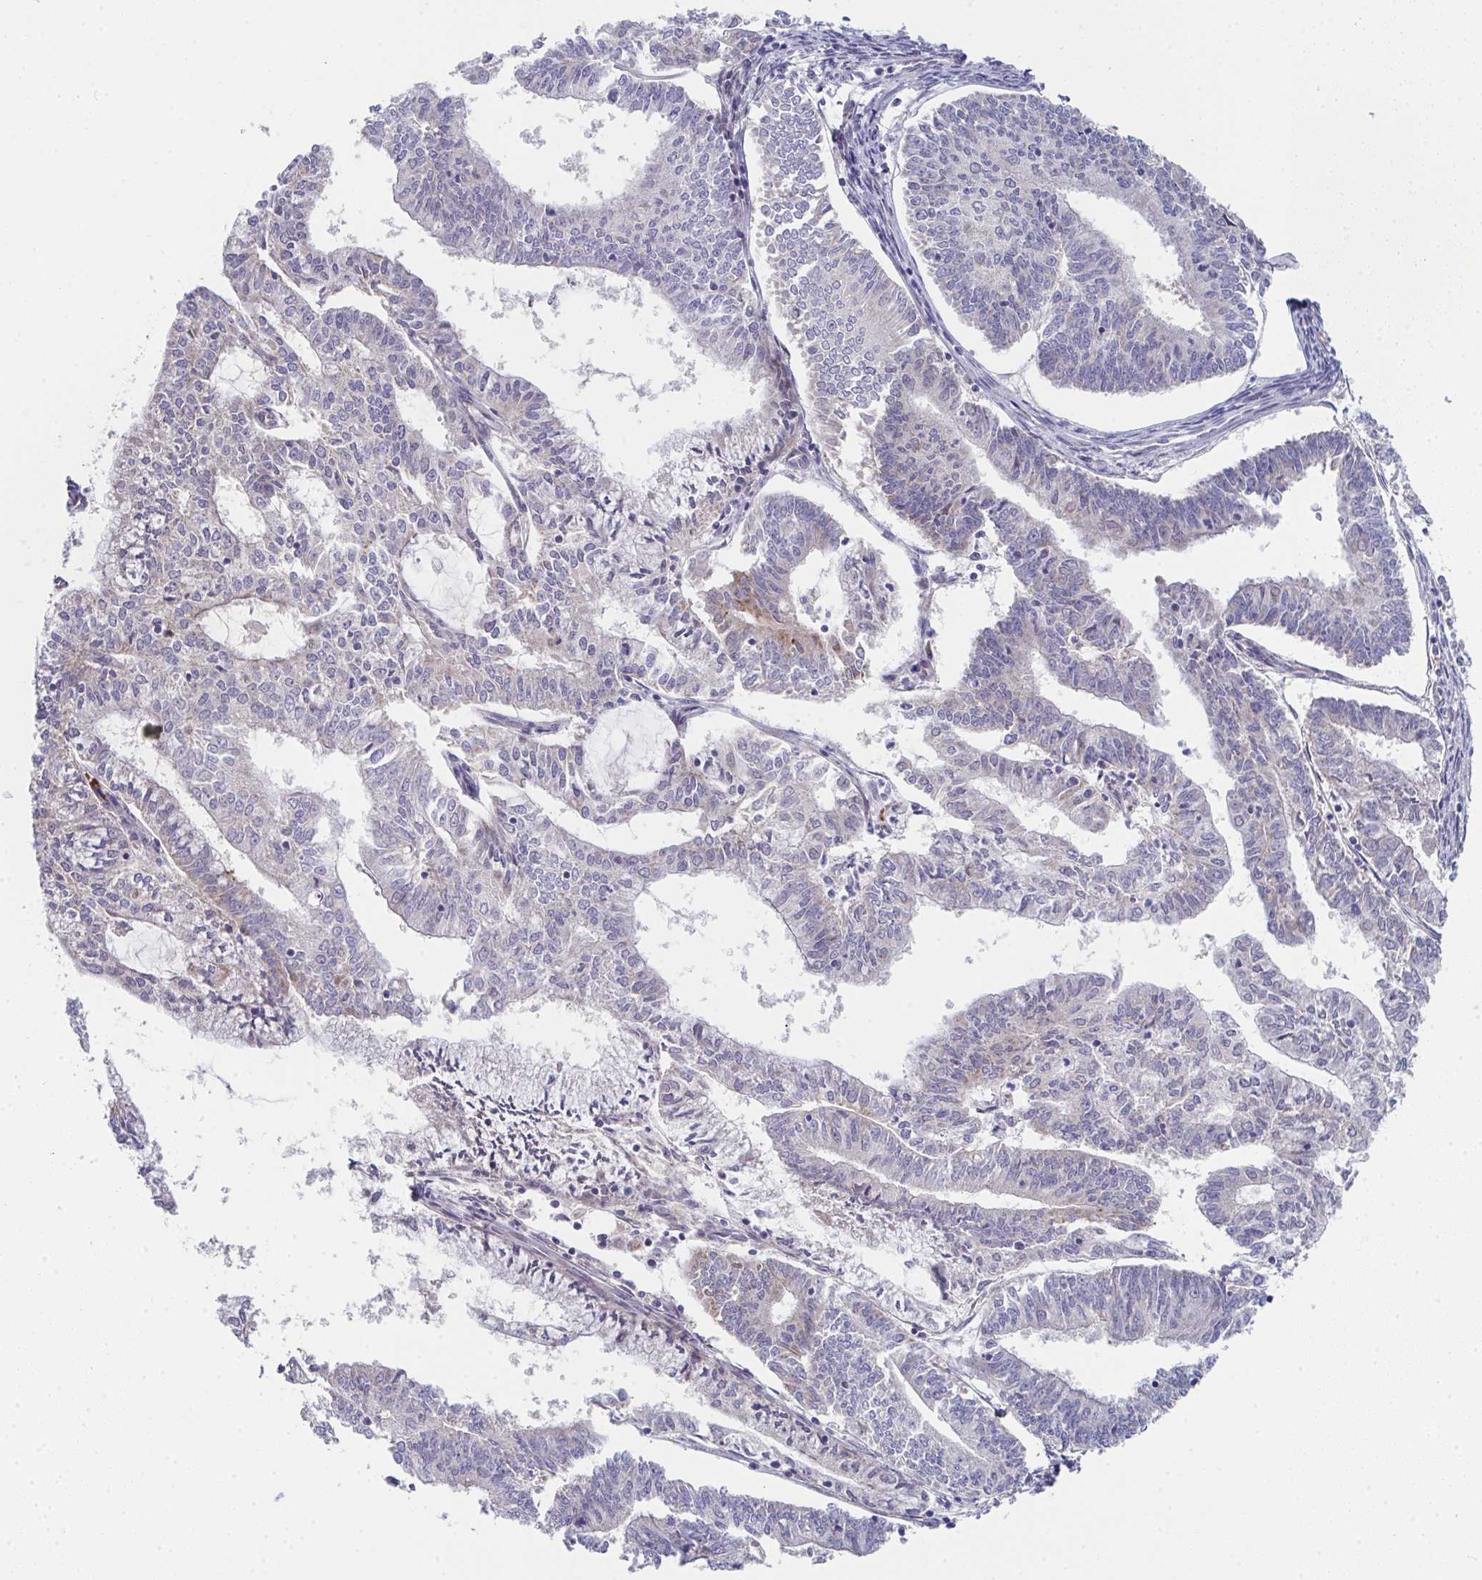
{"staining": {"intensity": "moderate", "quantity": "<25%", "location": "cytoplasmic/membranous"}, "tissue": "endometrial cancer", "cell_type": "Tumor cells", "image_type": "cancer", "snomed": [{"axis": "morphology", "description": "Adenocarcinoma, NOS"}, {"axis": "topography", "description": "Endometrium"}], "caption": "Endometrial cancer (adenocarcinoma) stained with DAB immunohistochemistry (IHC) displays low levels of moderate cytoplasmic/membranous expression in approximately <25% of tumor cells. The protein is shown in brown color, while the nuclei are stained blue.", "gene": "VWDE", "patient": {"sex": "female", "age": 61}}